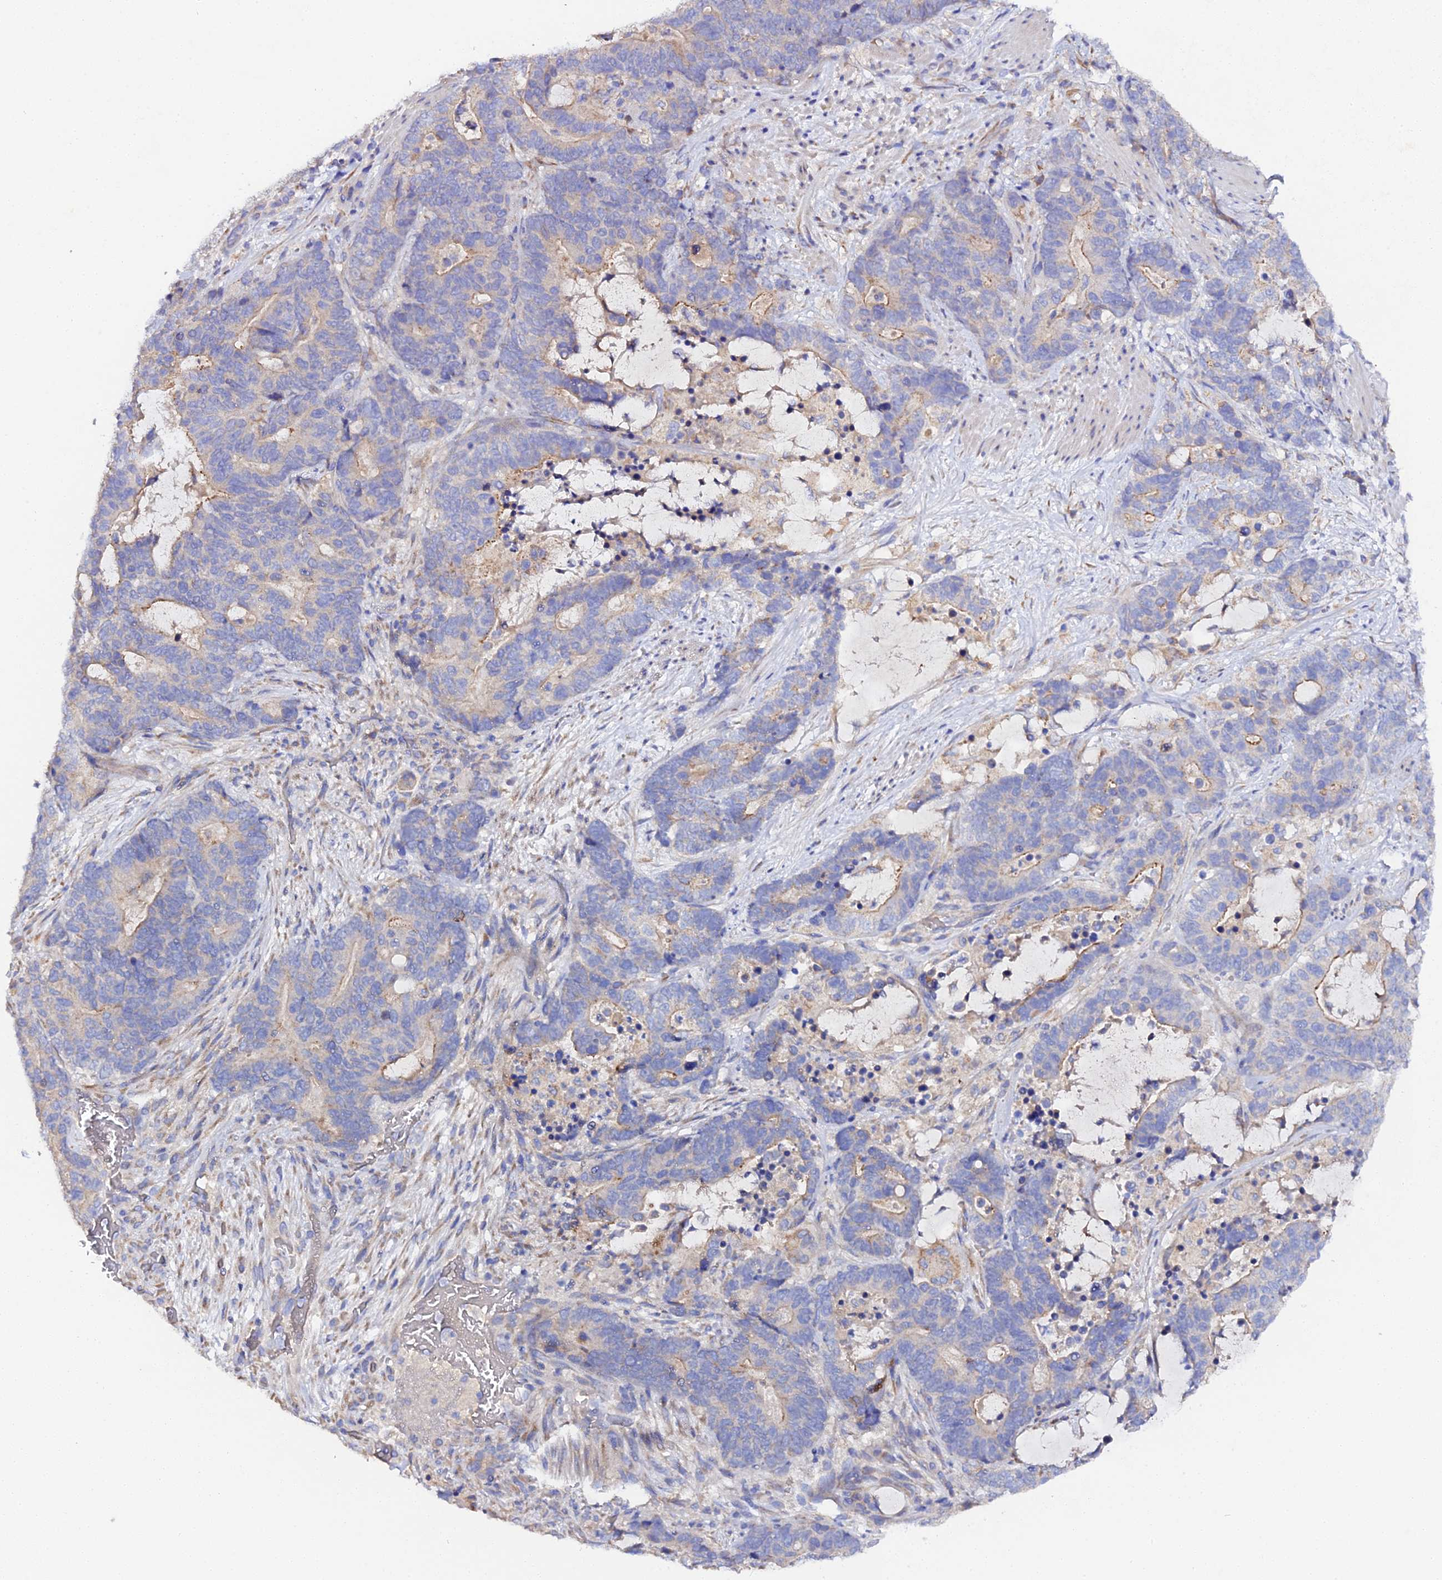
{"staining": {"intensity": "moderate", "quantity": "<25%", "location": "cytoplasmic/membranous"}, "tissue": "stomach cancer", "cell_type": "Tumor cells", "image_type": "cancer", "snomed": [{"axis": "morphology", "description": "Adenocarcinoma, NOS"}, {"axis": "topography", "description": "Stomach"}], "caption": "DAB immunohistochemical staining of human adenocarcinoma (stomach) demonstrates moderate cytoplasmic/membranous protein staining in about <25% of tumor cells.", "gene": "SCX", "patient": {"sex": "female", "age": 76}}